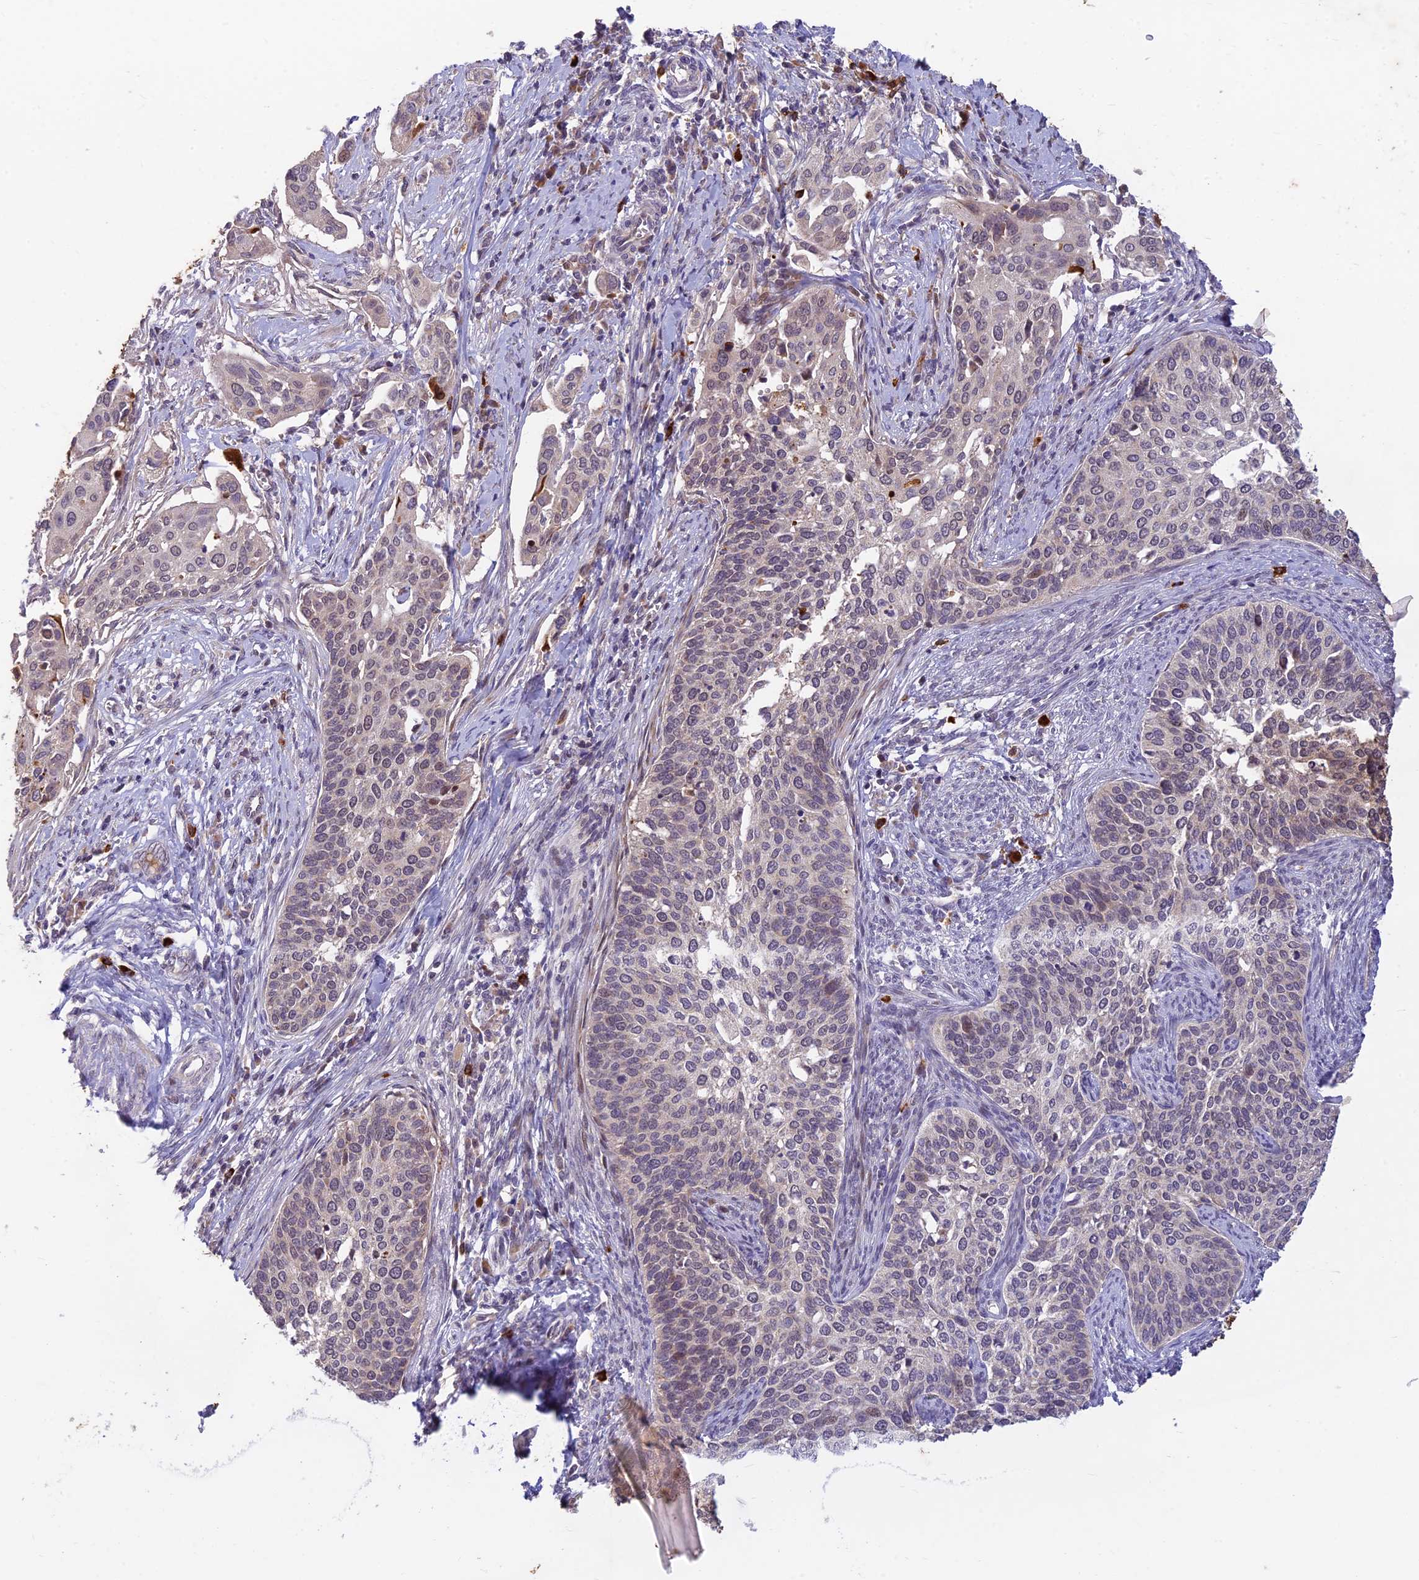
{"staining": {"intensity": "strong", "quantity": "<25%", "location": "cytoplasmic/membranous"}, "tissue": "cervical cancer", "cell_type": "Tumor cells", "image_type": "cancer", "snomed": [{"axis": "morphology", "description": "Squamous cell carcinoma, NOS"}, {"axis": "topography", "description": "Cervix"}], "caption": "This micrograph reveals IHC staining of cervical cancer (squamous cell carcinoma), with medium strong cytoplasmic/membranous expression in about <25% of tumor cells.", "gene": "ASPDH", "patient": {"sex": "female", "age": 44}}